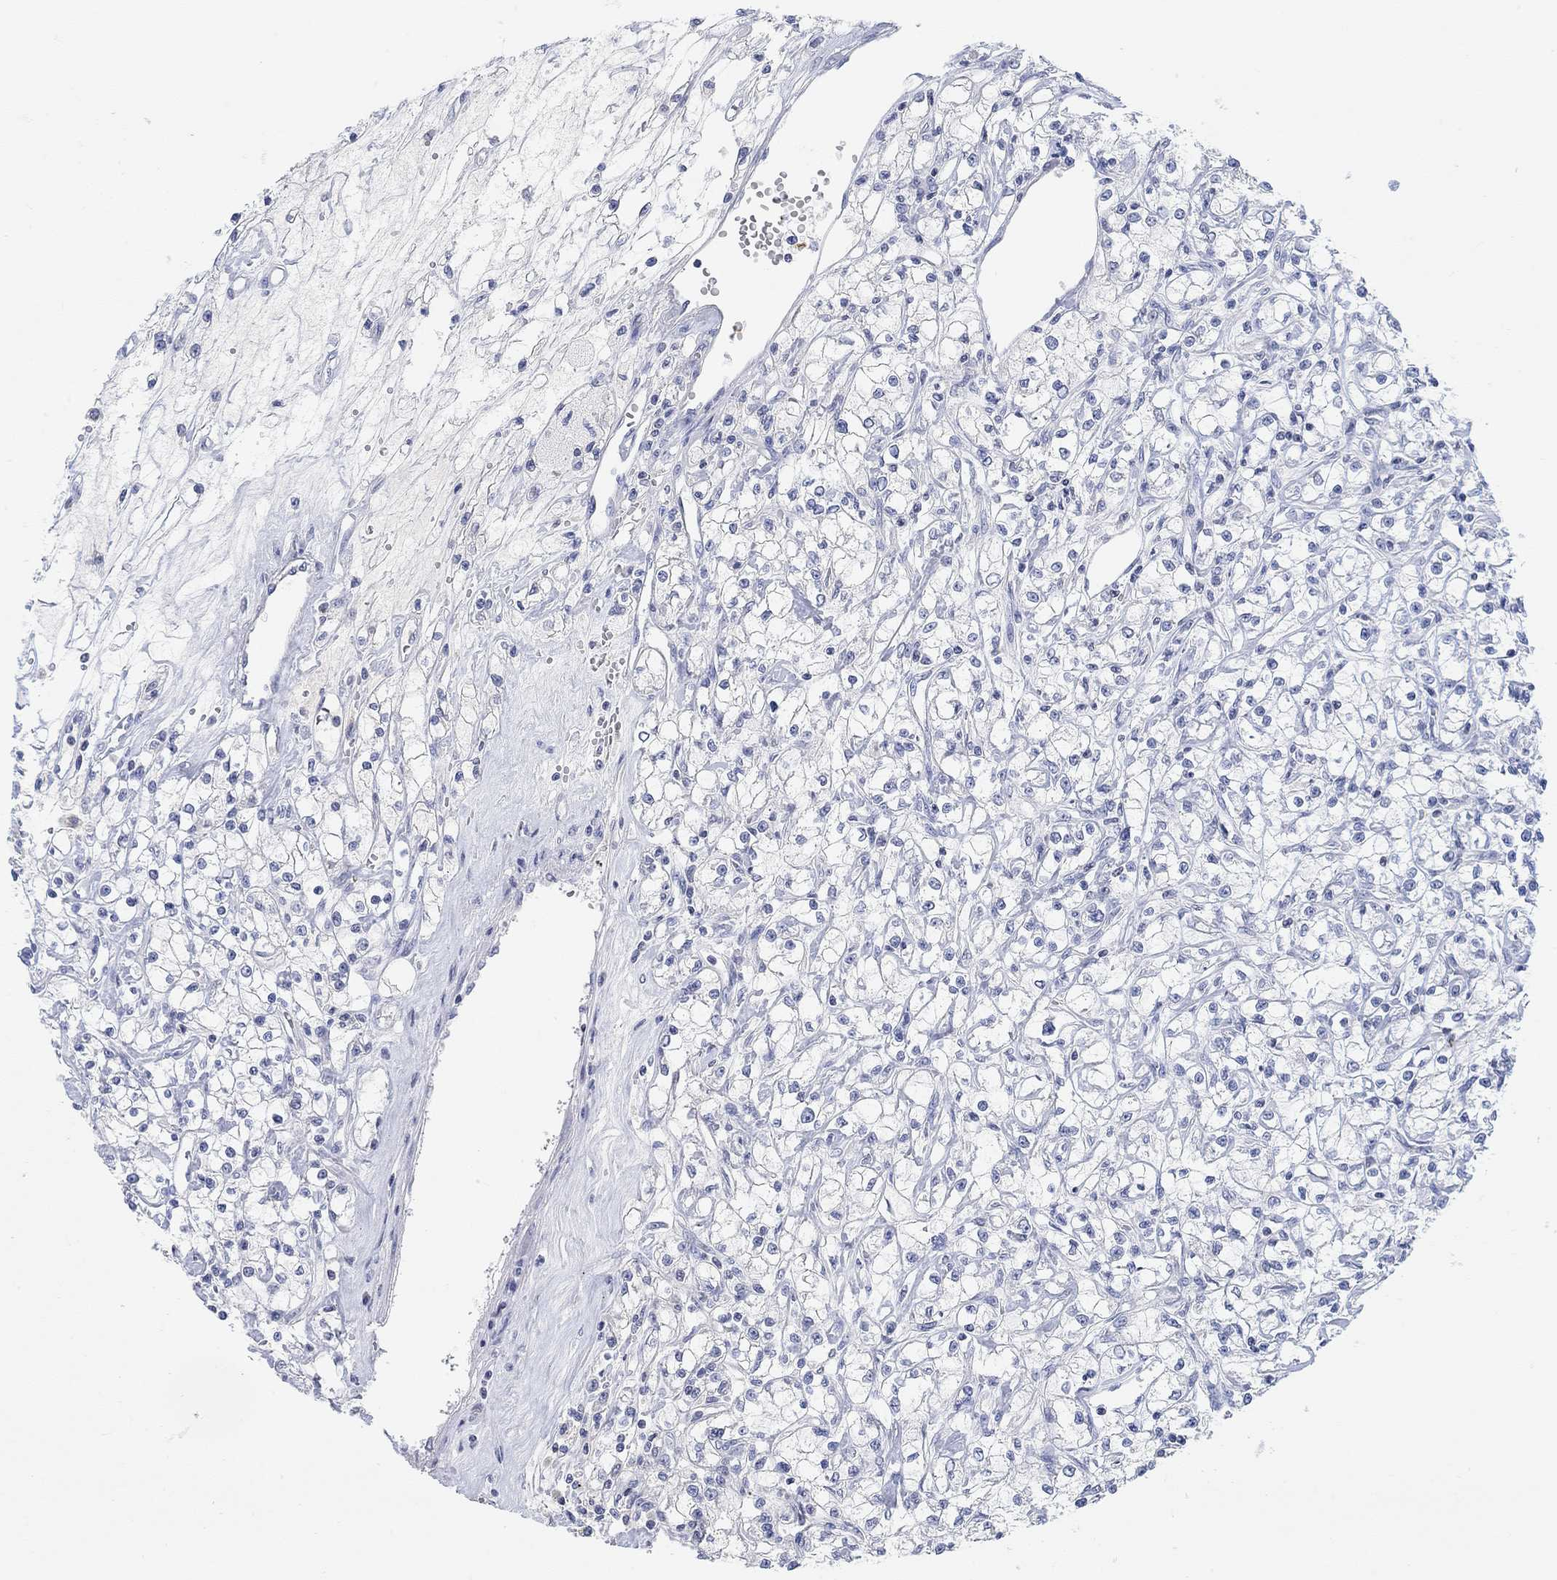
{"staining": {"intensity": "negative", "quantity": "none", "location": "none"}, "tissue": "renal cancer", "cell_type": "Tumor cells", "image_type": "cancer", "snomed": [{"axis": "morphology", "description": "Adenocarcinoma, NOS"}, {"axis": "topography", "description": "Kidney"}], "caption": "Tumor cells show no significant protein staining in renal cancer (adenocarcinoma).", "gene": "ATP6V1E2", "patient": {"sex": "female", "age": 59}}